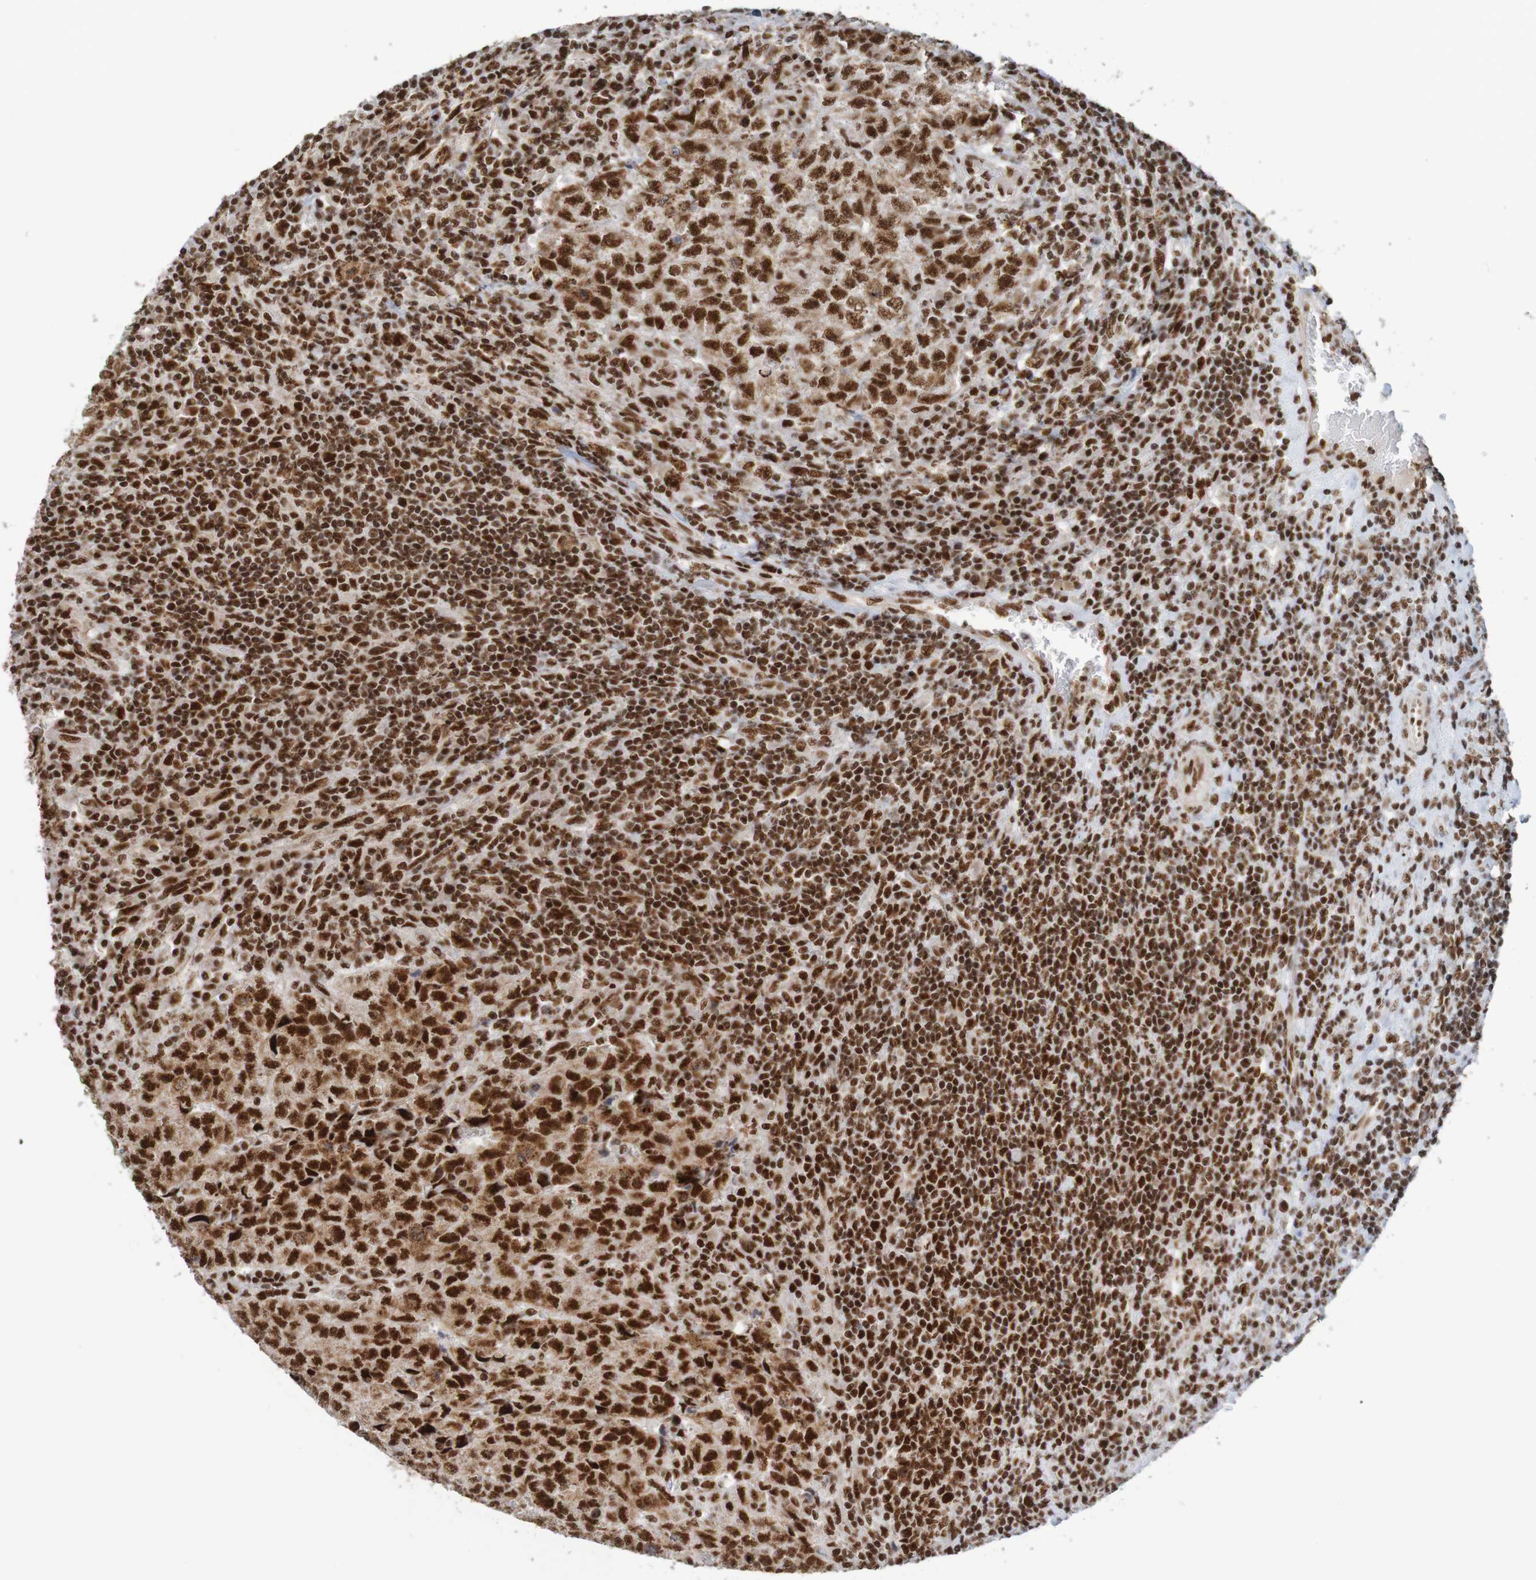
{"staining": {"intensity": "strong", "quantity": ">75%", "location": "nuclear"}, "tissue": "testis cancer", "cell_type": "Tumor cells", "image_type": "cancer", "snomed": [{"axis": "morphology", "description": "Necrosis, NOS"}, {"axis": "morphology", "description": "Carcinoma, Embryonal, NOS"}, {"axis": "topography", "description": "Testis"}], "caption": "This is an image of immunohistochemistry (IHC) staining of testis cancer (embryonal carcinoma), which shows strong staining in the nuclear of tumor cells.", "gene": "THRAP3", "patient": {"sex": "male", "age": 19}}